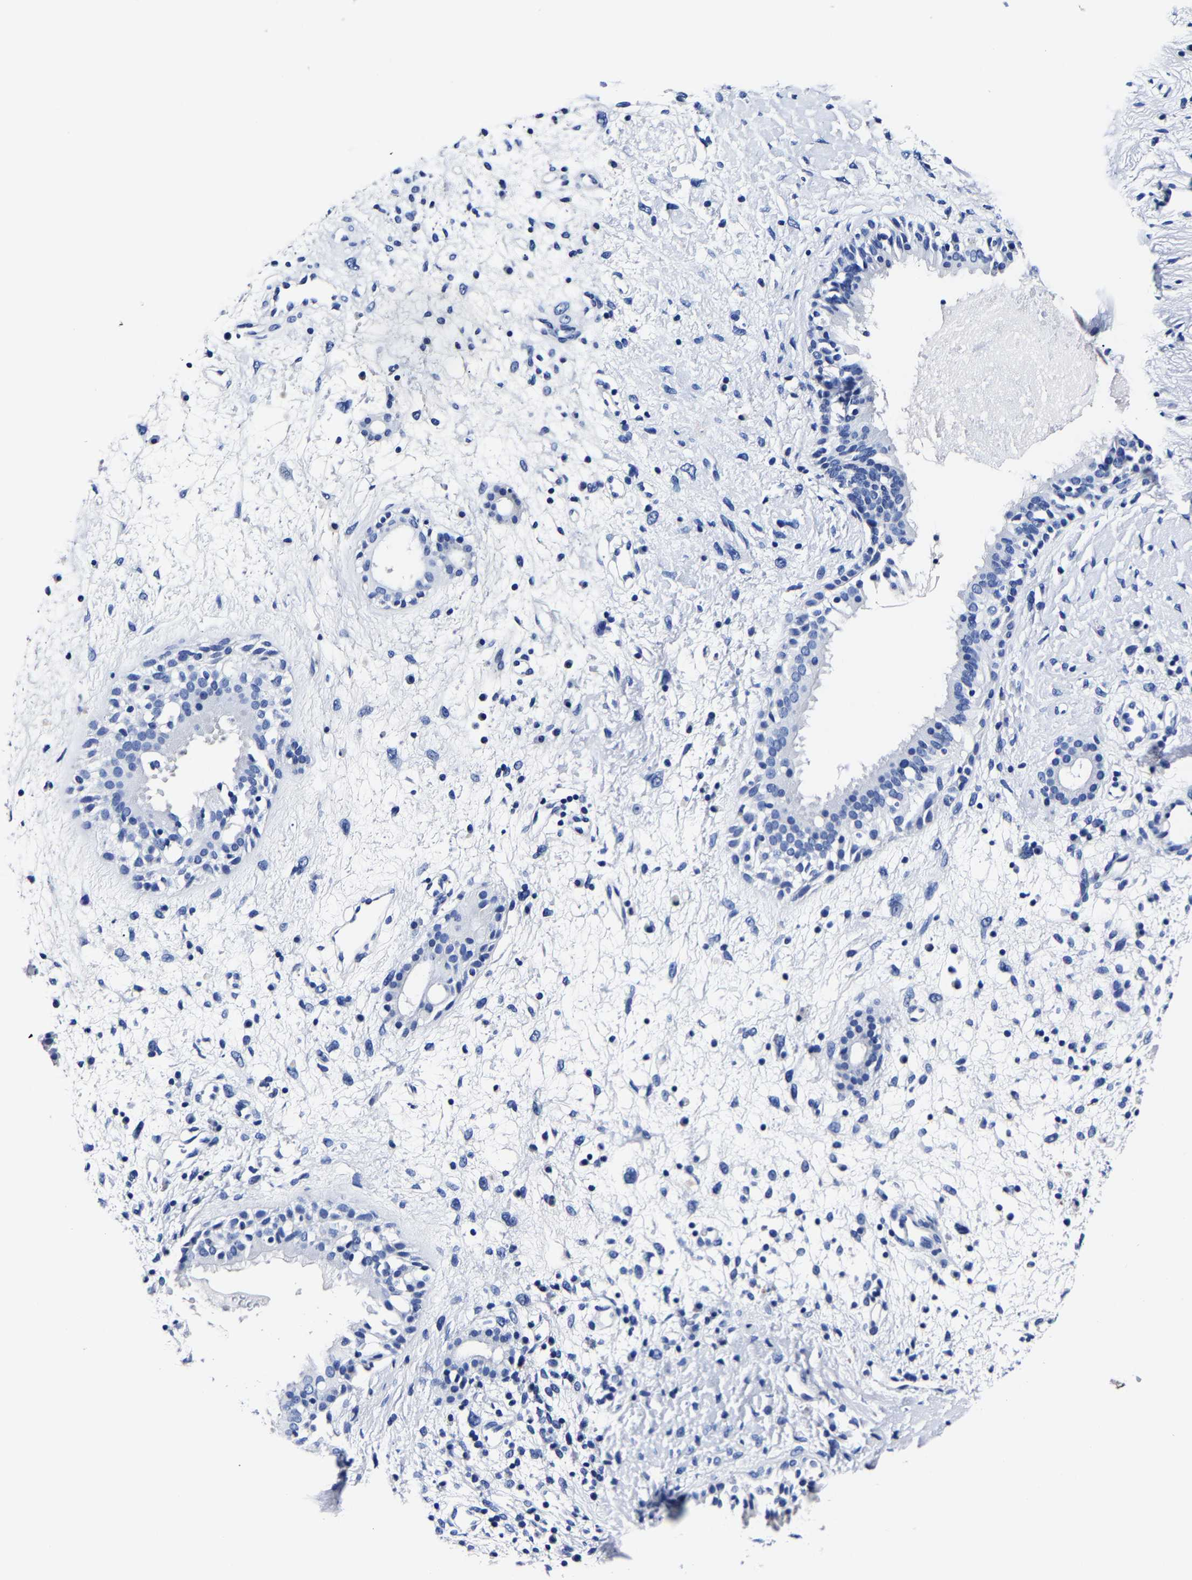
{"staining": {"intensity": "negative", "quantity": "none", "location": "none"}, "tissue": "nasopharynx", "cell_type": "Respiratory epithelial cells", "image_type": "normal", "snomed": [{"axis": "morphology", "description": "Normal tissue, NOS"}, {"axis": "topography", "description": "Nasopharynx"}], "caption": "This is a histopathology image of immunohistochemistry (IHC) staining of normal nasopharynx, which shows no expression in respiratory epithelial cells. Nuclei are stained in blue.", "gene": "CPA2", "patient": {"sex": "male", "age": 22}}